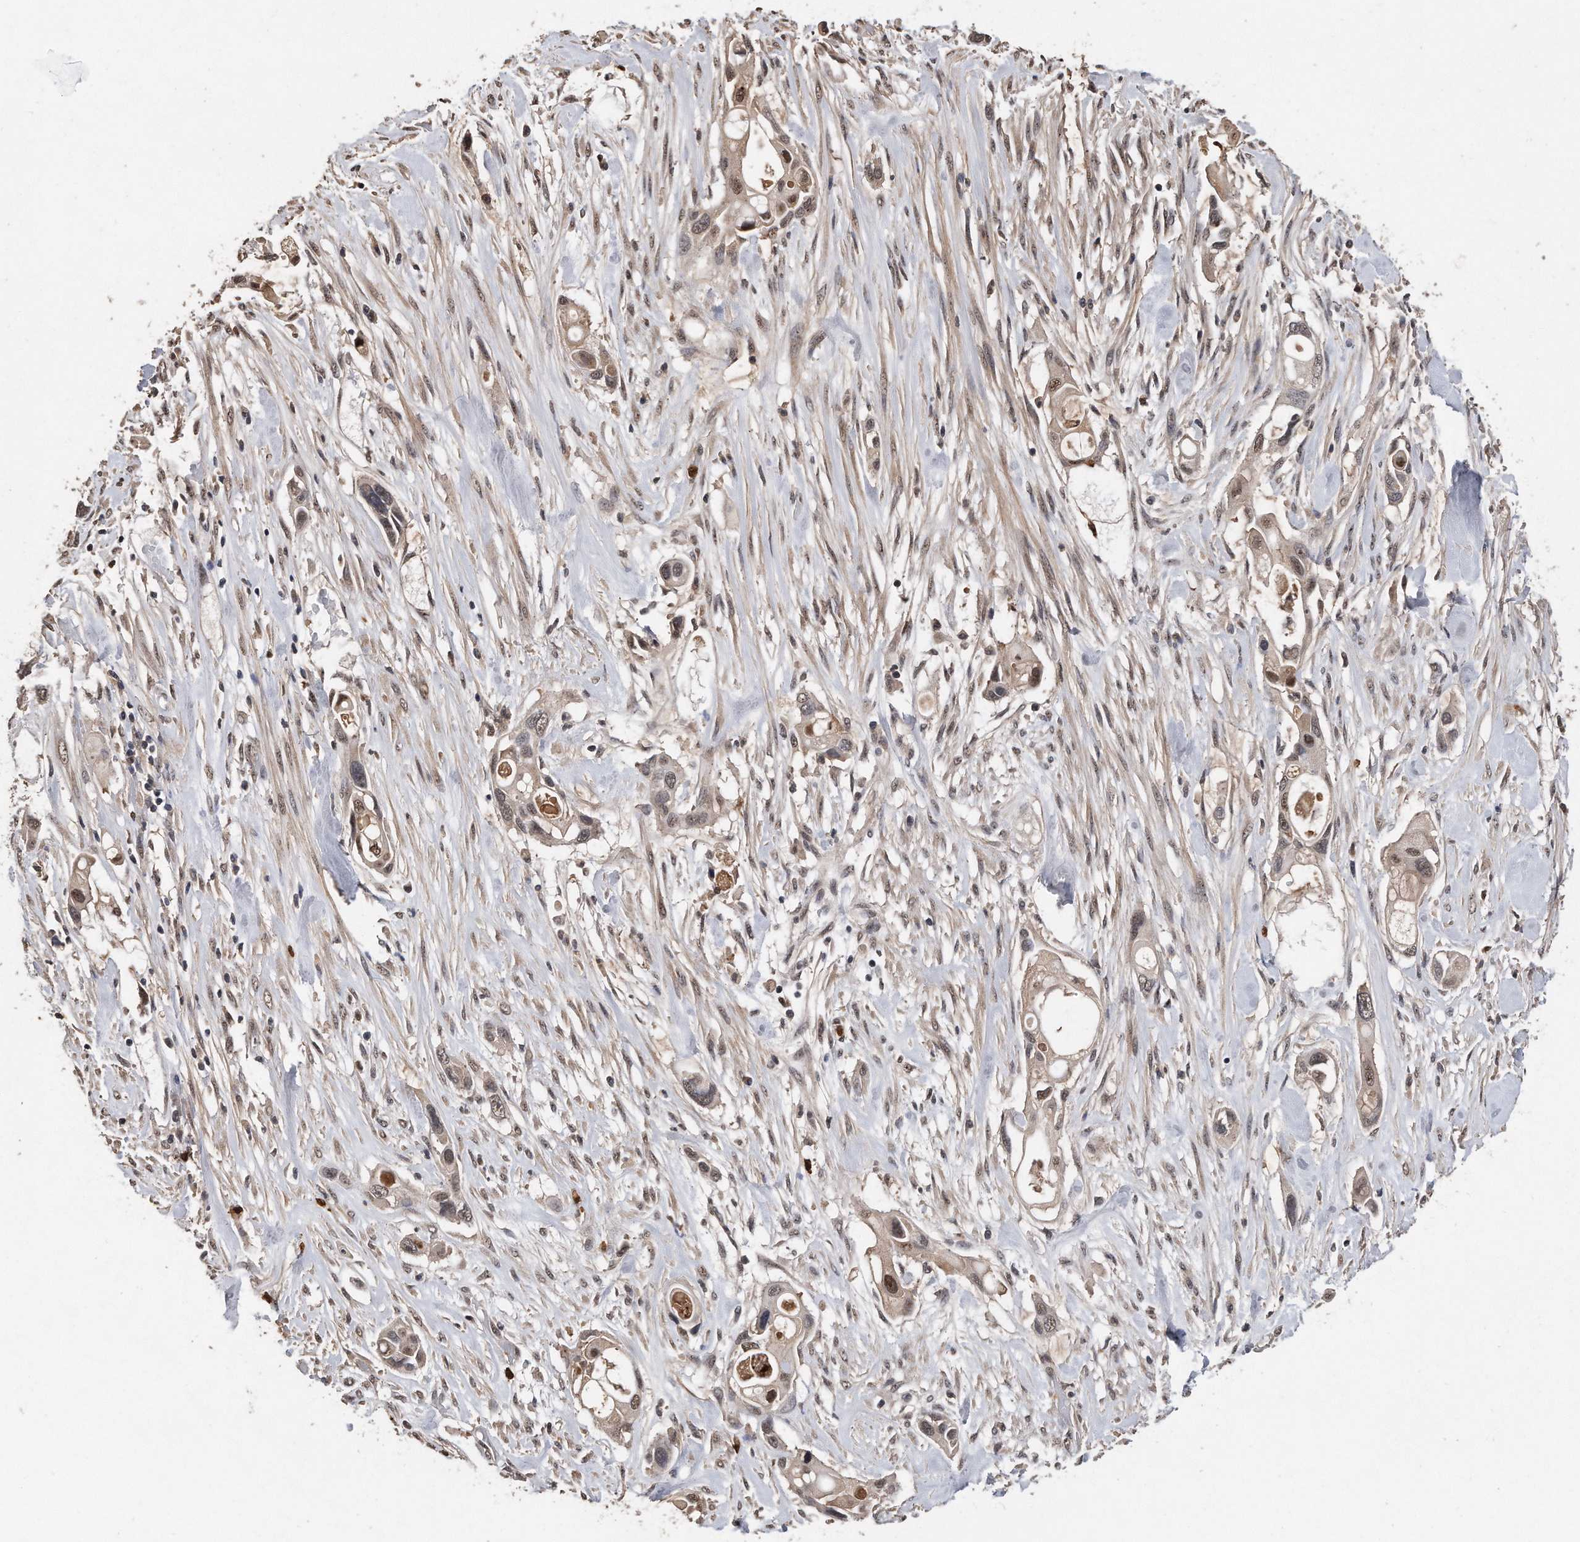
{"staining": {"intensity": "weak", "quantity": ">75%", "location": "cytoplasmic/membranous,nuclear"}, "tissue": "pancreatic cancer", "cell_type": "Tumor cells", "image_type": "cancer", "snomed": [{"axis": "morphology", "description": "Adenocarcinoma, NOS"}, {"axis": "topography", "description": "Pancreas"}], "caption": "Protein expression analysis of human pancreatic cancer (adenocarcinoma) reveals weak cytoplasmic/membranous and nuclear expression in about >75% of tumor cells.", "gene": "PELO", "patient": {"sex": "female", "age": 60}}